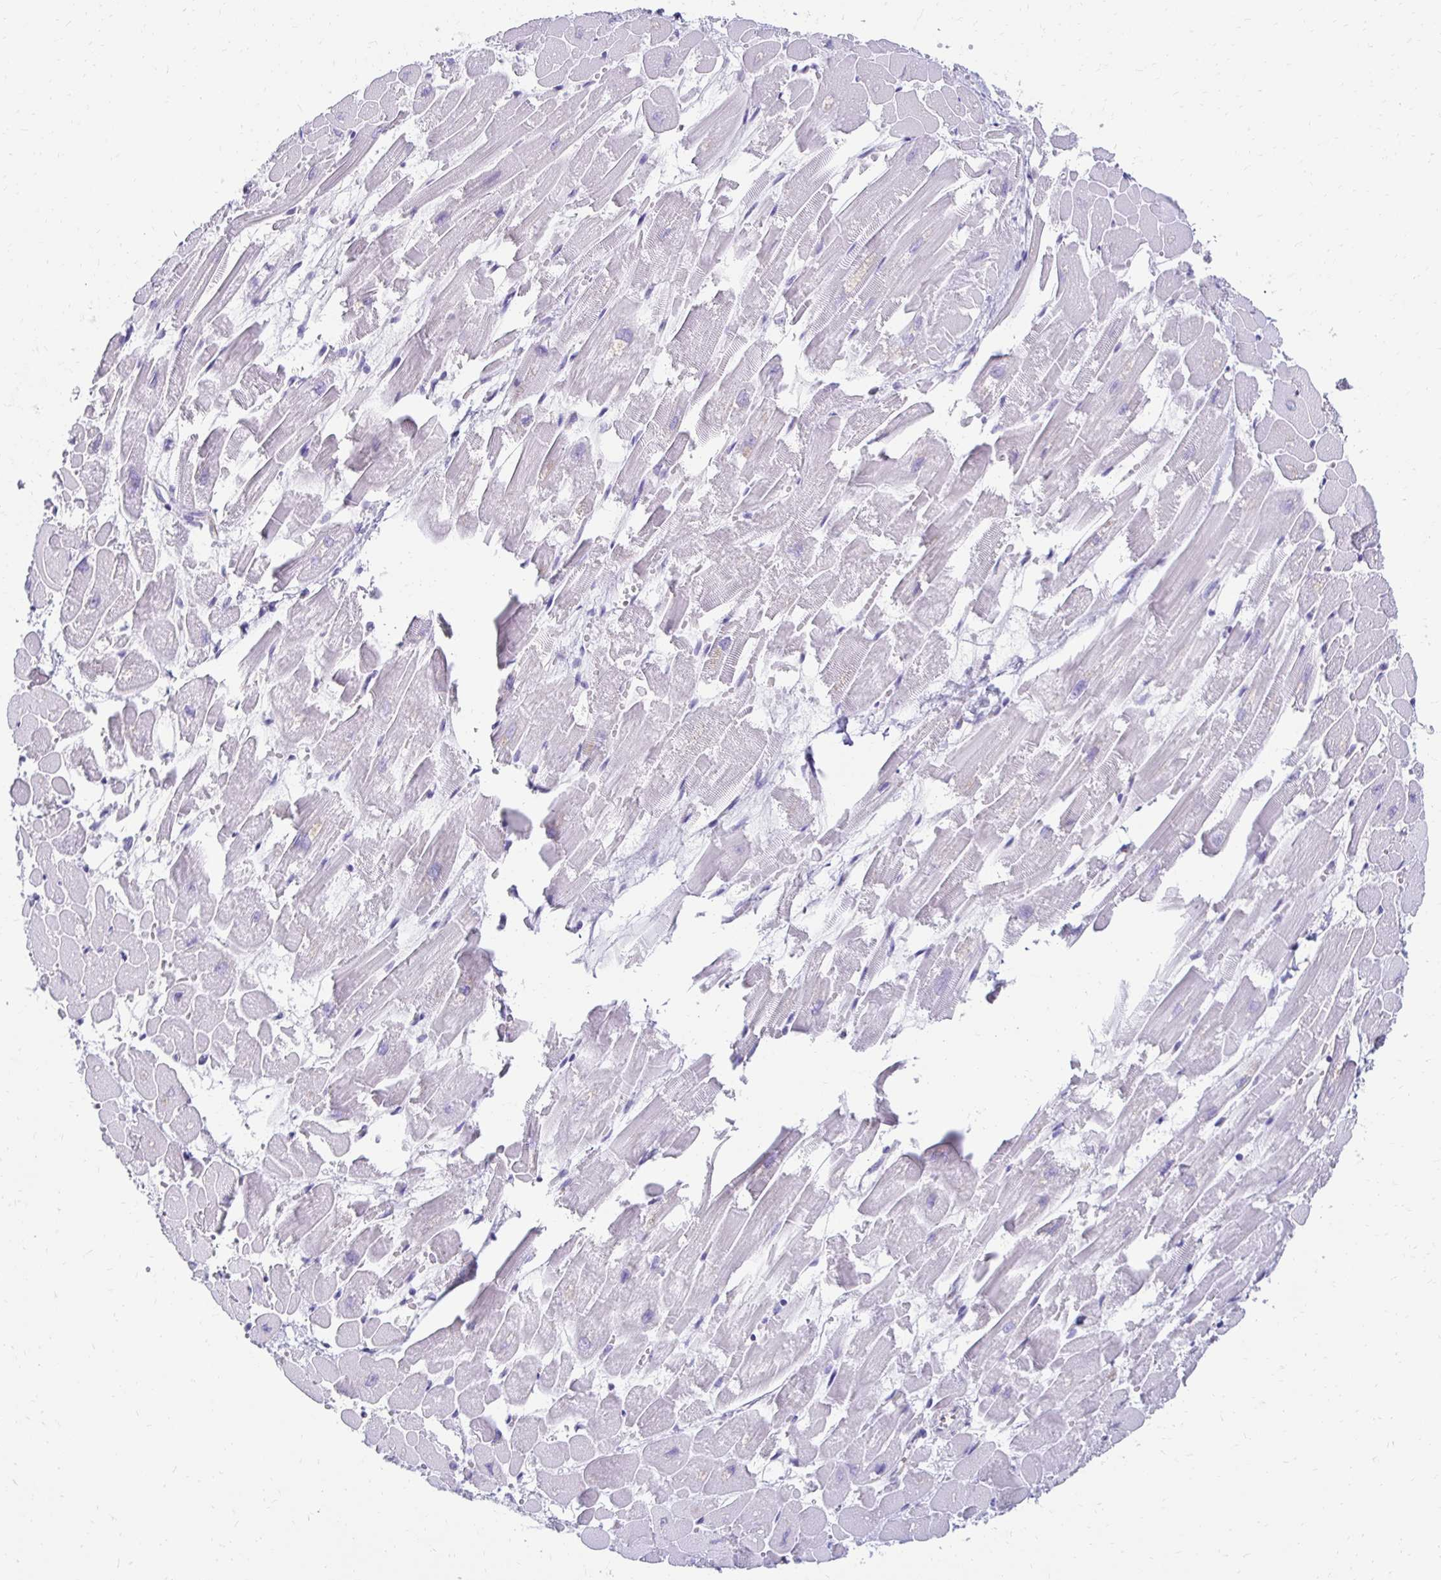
{"staining": {"intensity": "negative", "quantity": "none", "location": "none"}, "tissue": "heart muscle", "cell_type": "Cardiomyocytes", "image_type": "normal", "snomed": [{"axis": "morphology", "description": "Normal tissue, NOS"}, {"axis": "topography", "description": "Heart"}], "caption": "Immunohistochemistry of unremarkable heart muscle demonstrates no positivity in cardiomyocytes.", "gene": "TMEM54", "patient": {"sex": "female", "age": 52}}